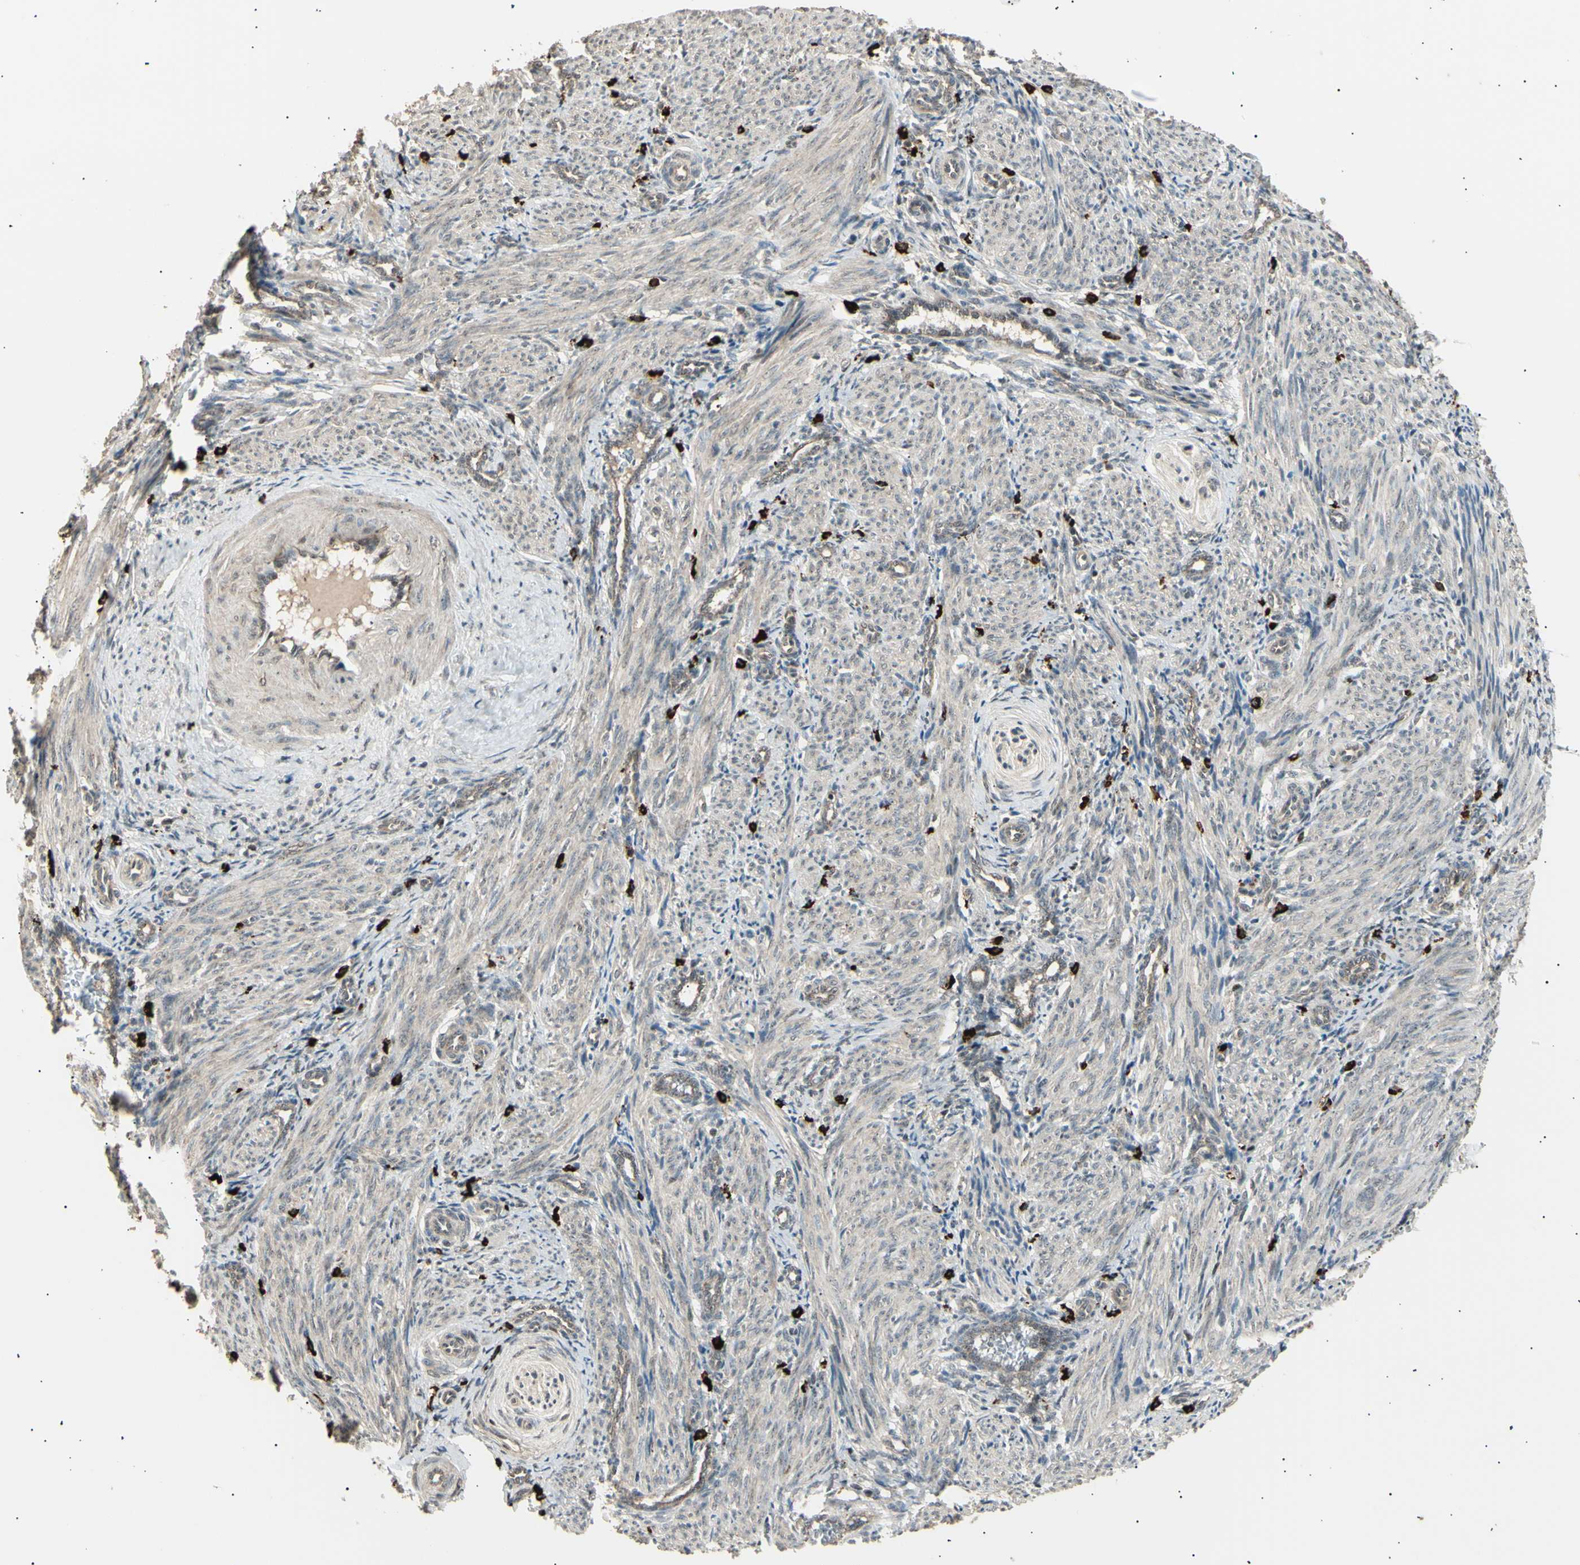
{"staining": {"intensity": "weak", "quantity": "25%-75%", "location": "cytoplasmic/membranous"}, "tissue": "smooth muscle", "cell_type": "Smooth muscle cells", "image_type": "normal", "snomed": [{"axis": "morphology", "description": "Normal tissue, NOS"}, {"axis": "topography", "description": "Endometrium"}], "caption": "IHC staining of normal smooth muscle, which shows low levels of weak cytoplasmic/membranous expression in approximately 25%-75% of smooth muscle cells indicating weak cytoplasmic/membranous protein staining. The staining was performed using DAB (brown) for protein detection and nuclei were counterstained in hematoxylin (blue).", "gene": "NUAK2", "patient": {"sex": "female", "age": 33}}